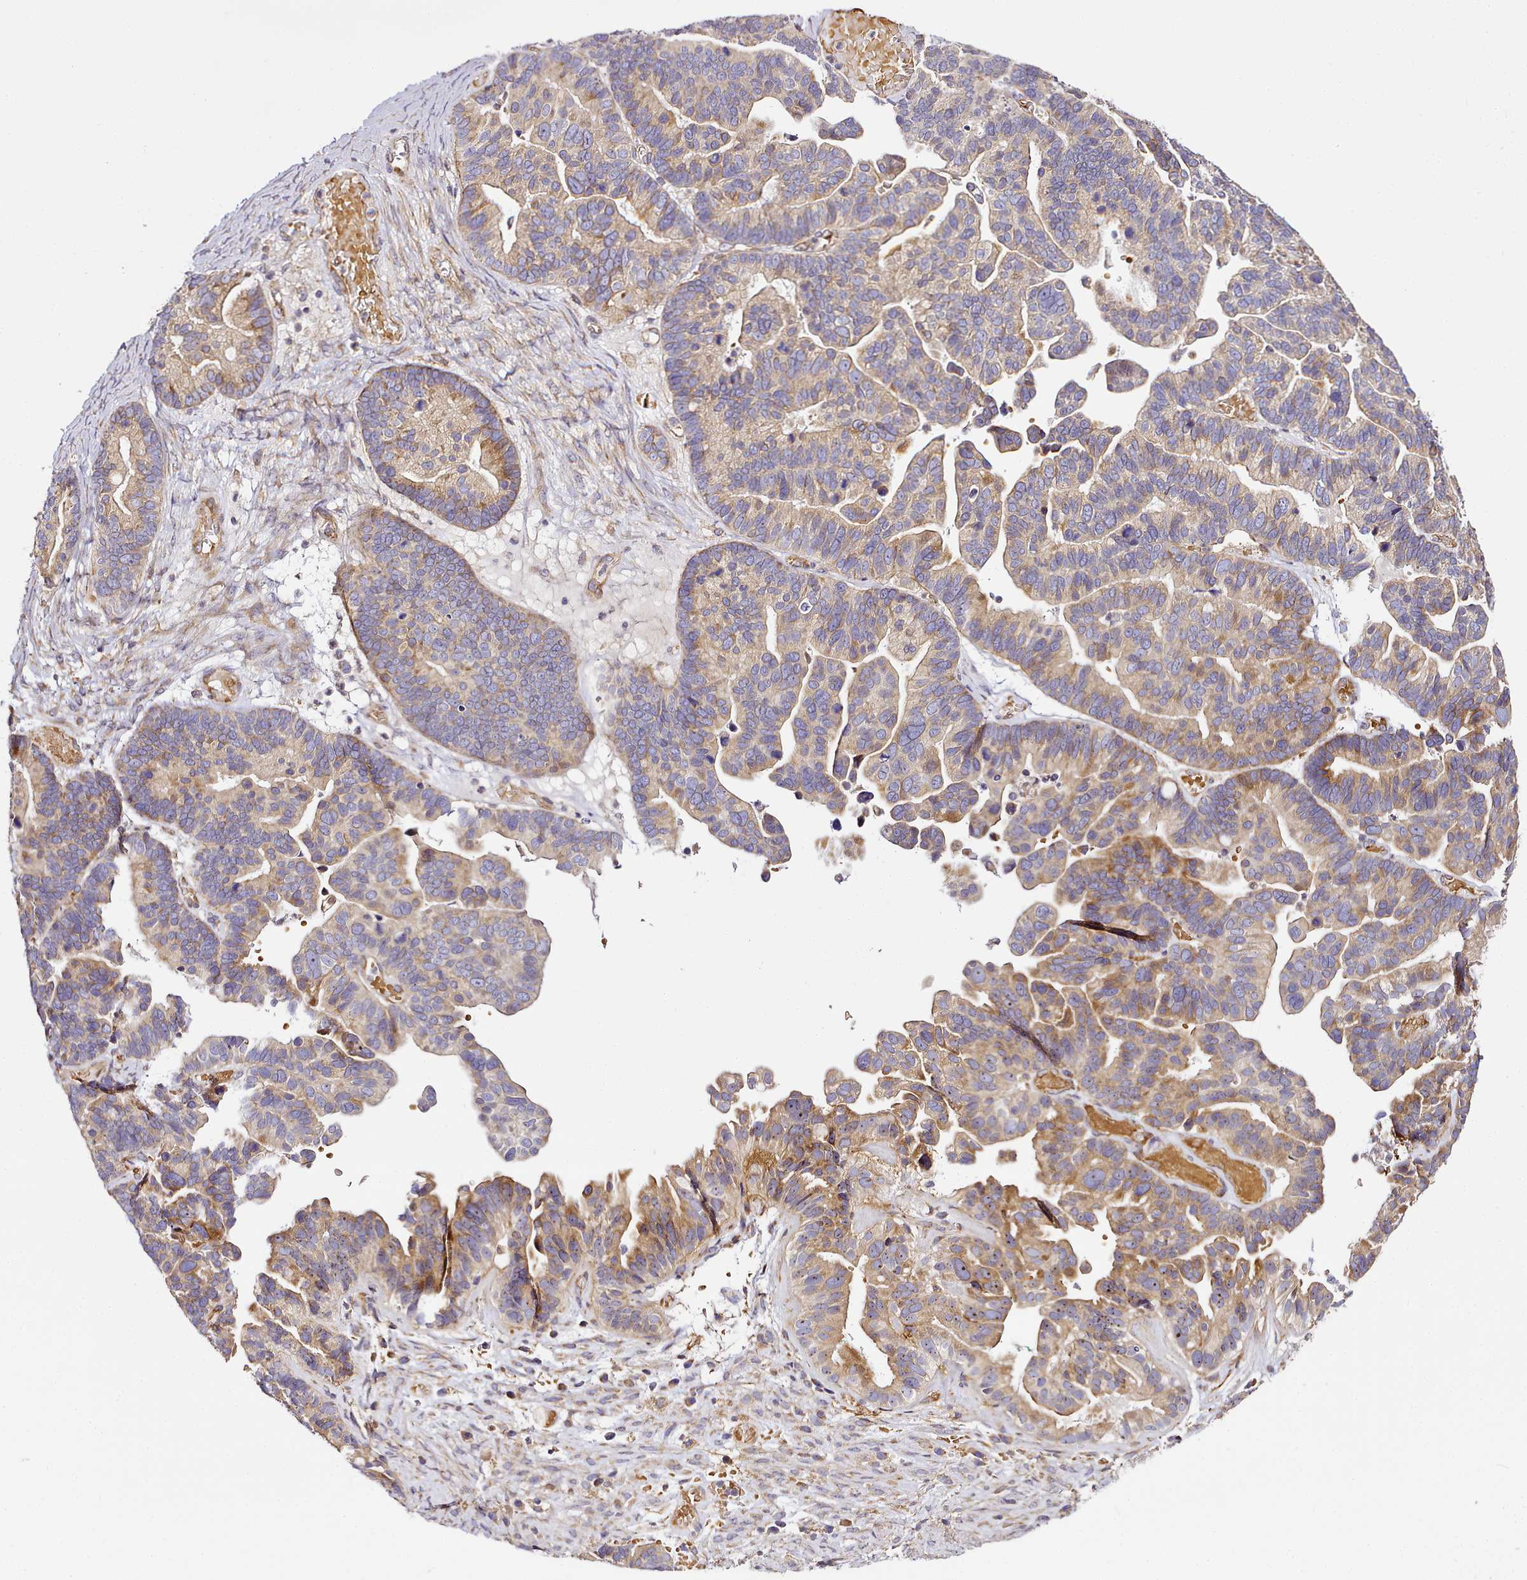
{"staining": {"intensity": "moderate", "quantity": "25%-75%", "location": "cytoplasmic/membranous"}, "tissue": "ovarian cancer", "cell_type": "Tumor cells", "image_type": "cancer", "snomed": [{"axis": "morphology", "description": "Cystadenocarcinoma, serous, NOS"}, {"axis": "topography", "description": "Ovary"}], "caption": "IHC image of human ovarian cancer (serous cystadenocarcinoma) stained for a protein (brown), which displays medium levels of moderate cytoplasmic/membranous expression in approximately 25%-75% of tumor cells.", "gene": "NBPF1", "patient": {"sex": "female", "age": 56}}